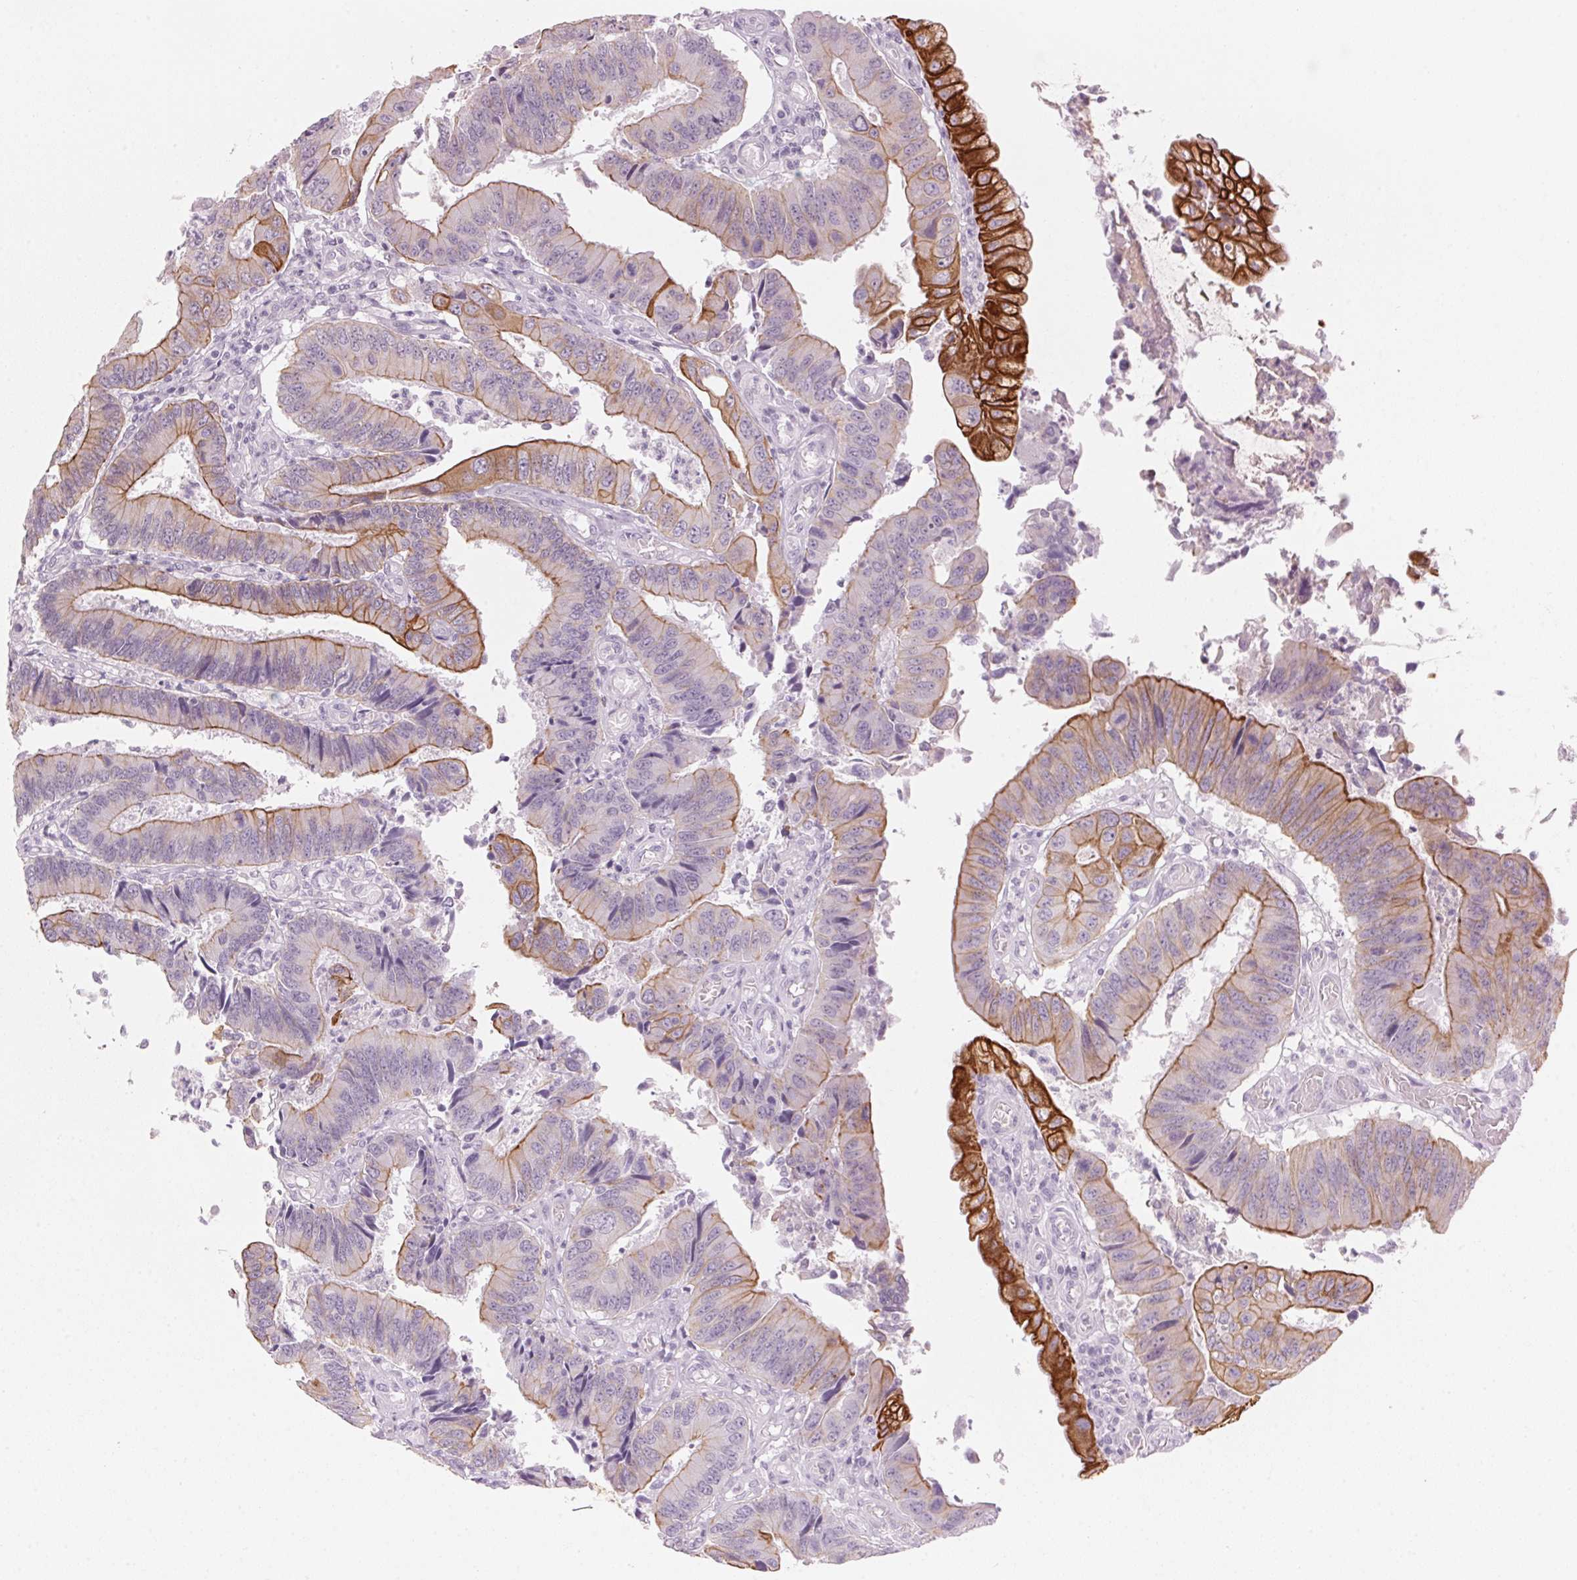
{"staining": {"intensity": "strong", "quantity": "25%-75%", "location": "cytoplasmic/membranous"}, "tissue": "colorectal cancer", "cell_type": "Tumor cells", "image_type": "cancer", "snomed": [{"axis": "morphology", "description": "Adenocarcinoma, NOS"}, {"axis": "topography", "description": "Colon"}], "caption": "A brown stain highlights strong cytoplasmic/membranous staining of a protein in human colorectal cancer (adenocarcinoma) tumor cells.", "gene": "SCTR", "patient": {"sex": "female", "age": 67}}